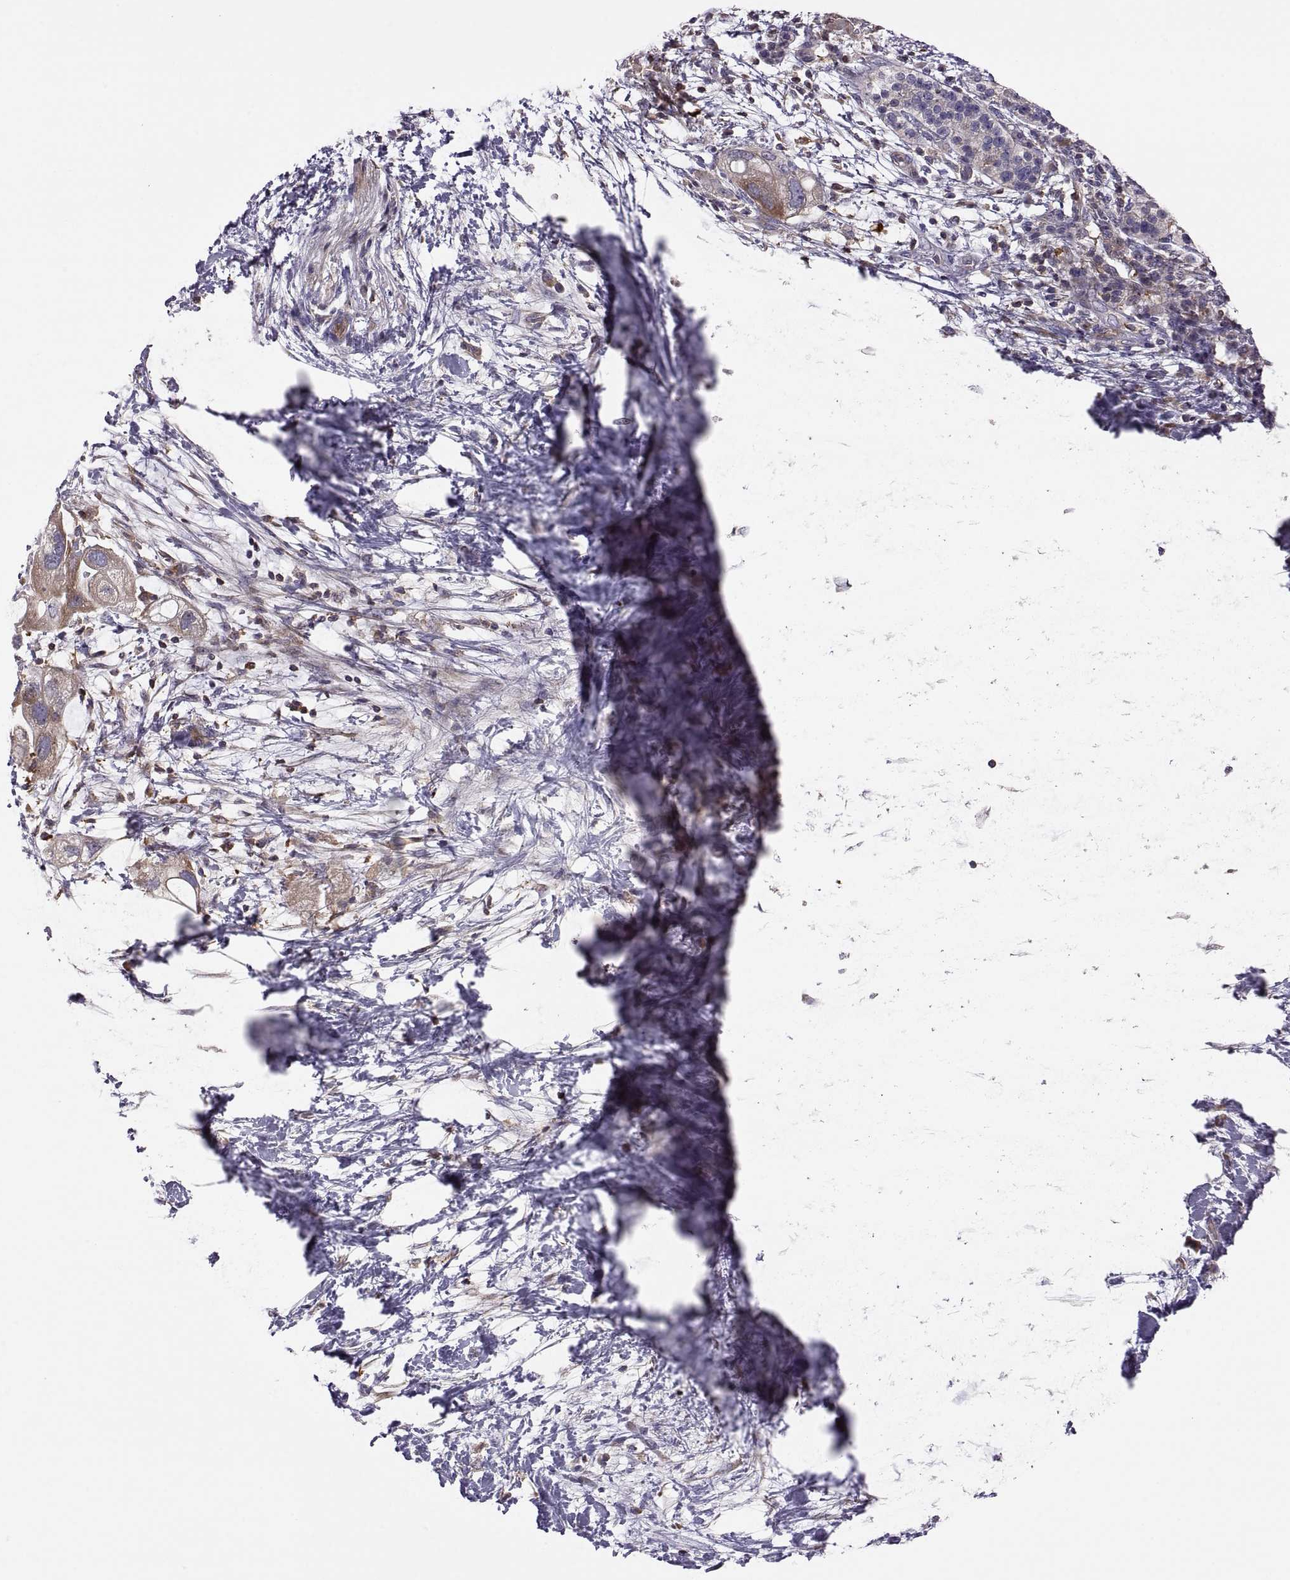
{"staining": {"intensity": "moderate", "quantity": ">75%", "location": "cytoplasmic/membranous"}, "tissue": "pancreatic cancer", "cell_type": "Tumor cells", "image_type": "cancer", "snomed": [{"axis": "morphology", "description": "Adenocarcinoma, NOS"}, {"axis": "topography", "description": "Pancreas"}], "caption": "Immunohistochemical staining of human pancreatic cancer (adenocarcinoma) exhibits medium levels of moderate cytoplasmic/membranous expression in about >75% of tumor cells.", "gene": "SPATA32", "patient": {"sex": "female", "age": 72}}